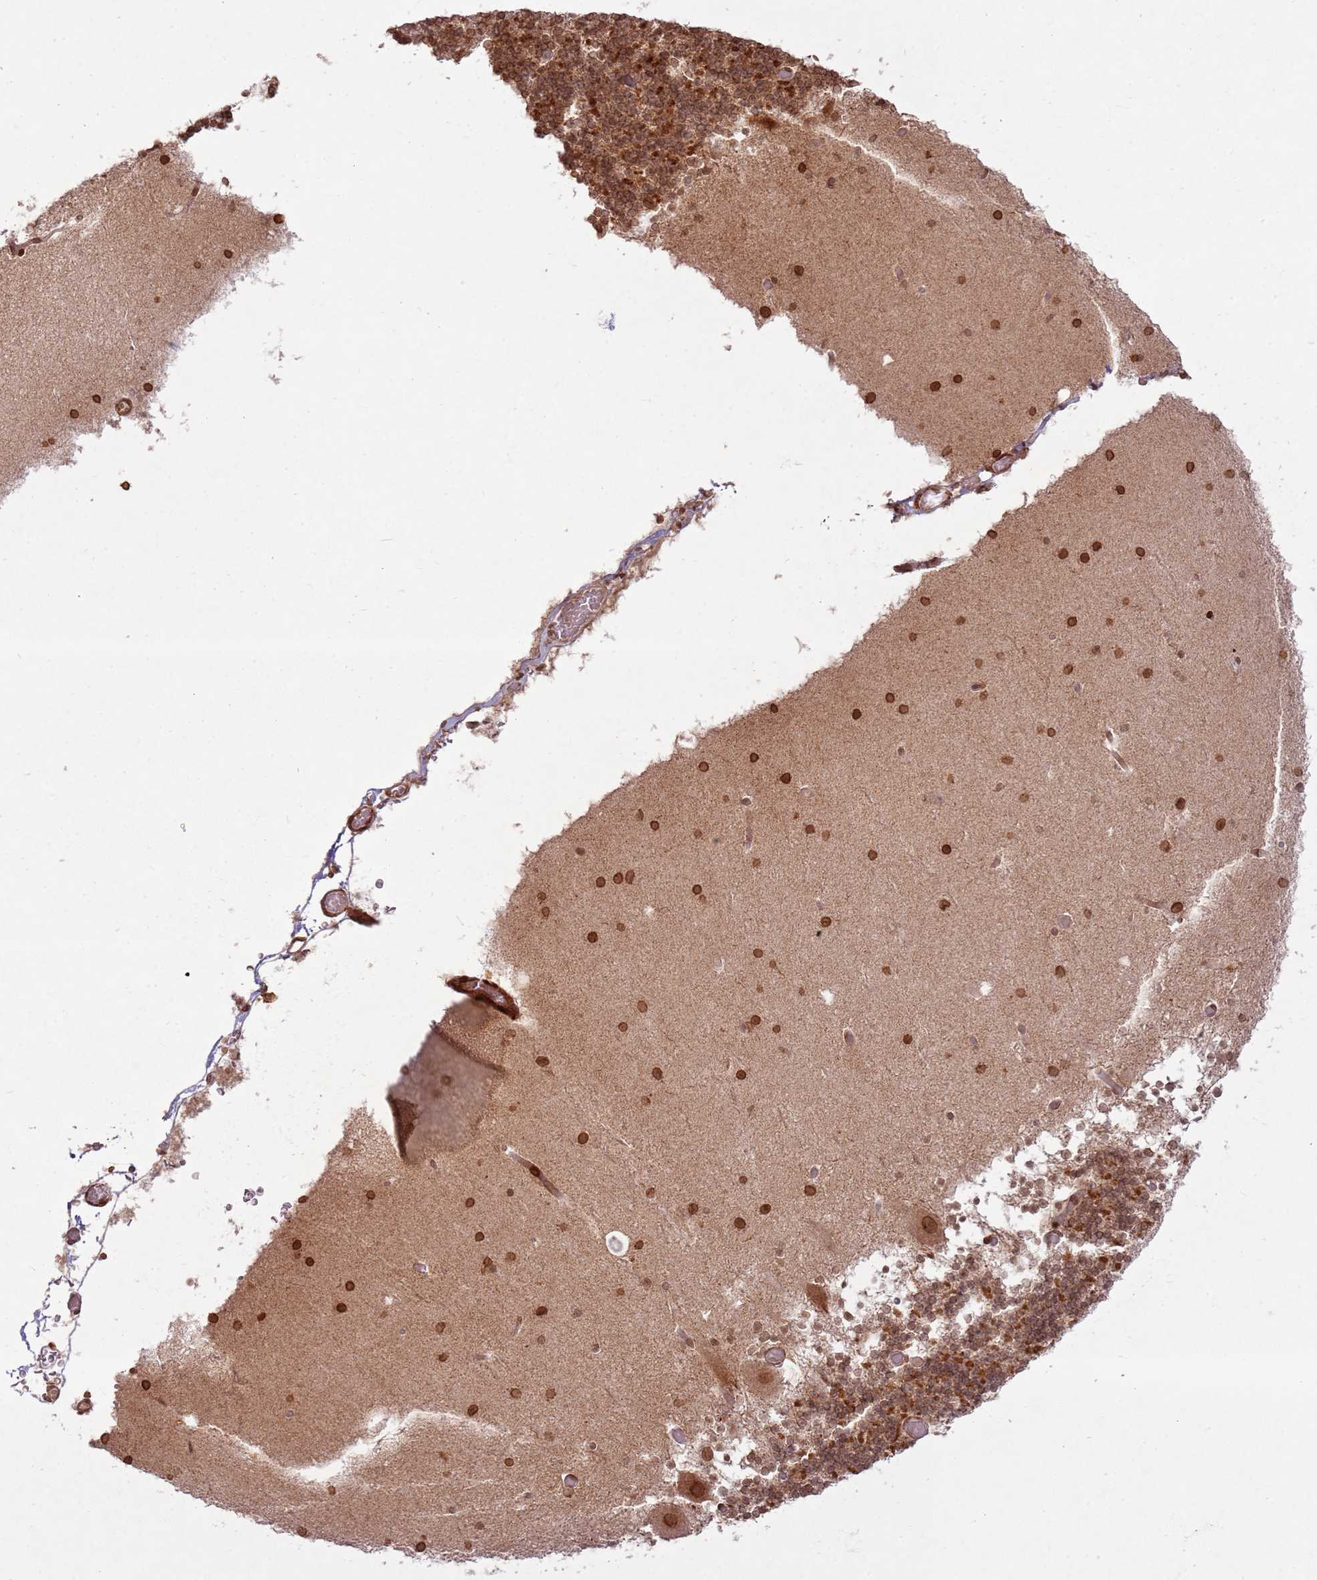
{"staining": {"intensity": "moderate", "quantity": ">75%", "location": "cytoplasmic/membranous,nuclear"}, "tissue": "cerebellum", "cell_type": "Cells in granular layer", "image_type": "normal", "snomed": [{"axis": "morphology", "description": "Normal tissue, NOS"}, {"axis": "topography", "description": "Cerebellum"}], "caption": "Cerebellum stained with a brown dye exhibits moderate cytoplasmic/membranous,nuclear positive staining in approximately >75% of cells in granular layer.", "gene": "KLHL36", "patient": {"sex": "male", "age": 57}}